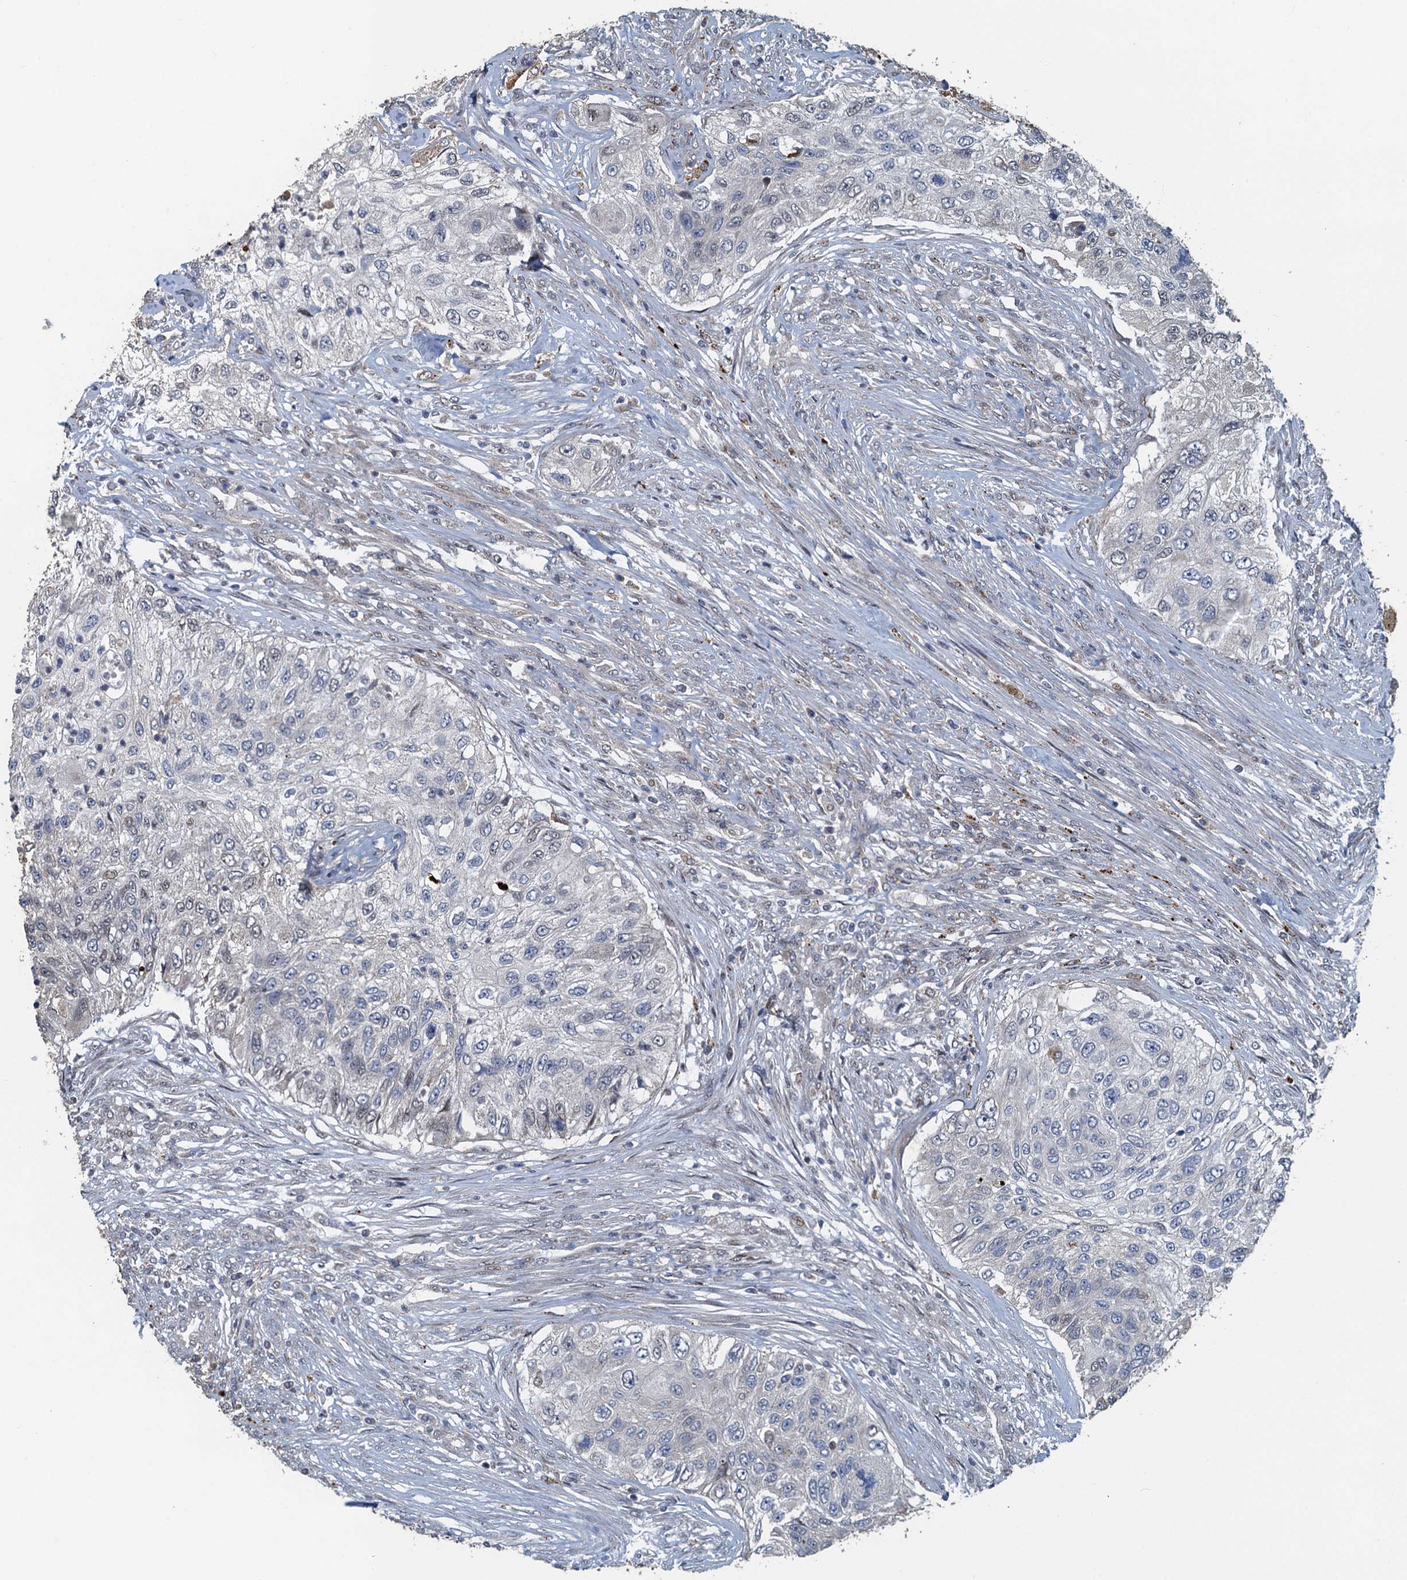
{"staining": {"intensity": "negative", "quantity": "none", "location": "none"}, "tissue": "urothelial cancer", "cell_type": "Tumor cells", "image_type": "cancer", "snomed": [{"axis": "morphology", "description": "Urothelial carcinoma, High grade"}, {"axis": "topography", "description": "Urinary bladder"}], "caption": "Immunohistochemistry of human urothelial cancer exhibits no positivity in tumor cells. Brightfield microscopy of IHC stained with DAB (3,3'-diaminobenzidine) (brown) and hematoxylin (blue), captured at high magnification.", "gene": "AGRN", "patient": {"sex": "female", "age": 60}}